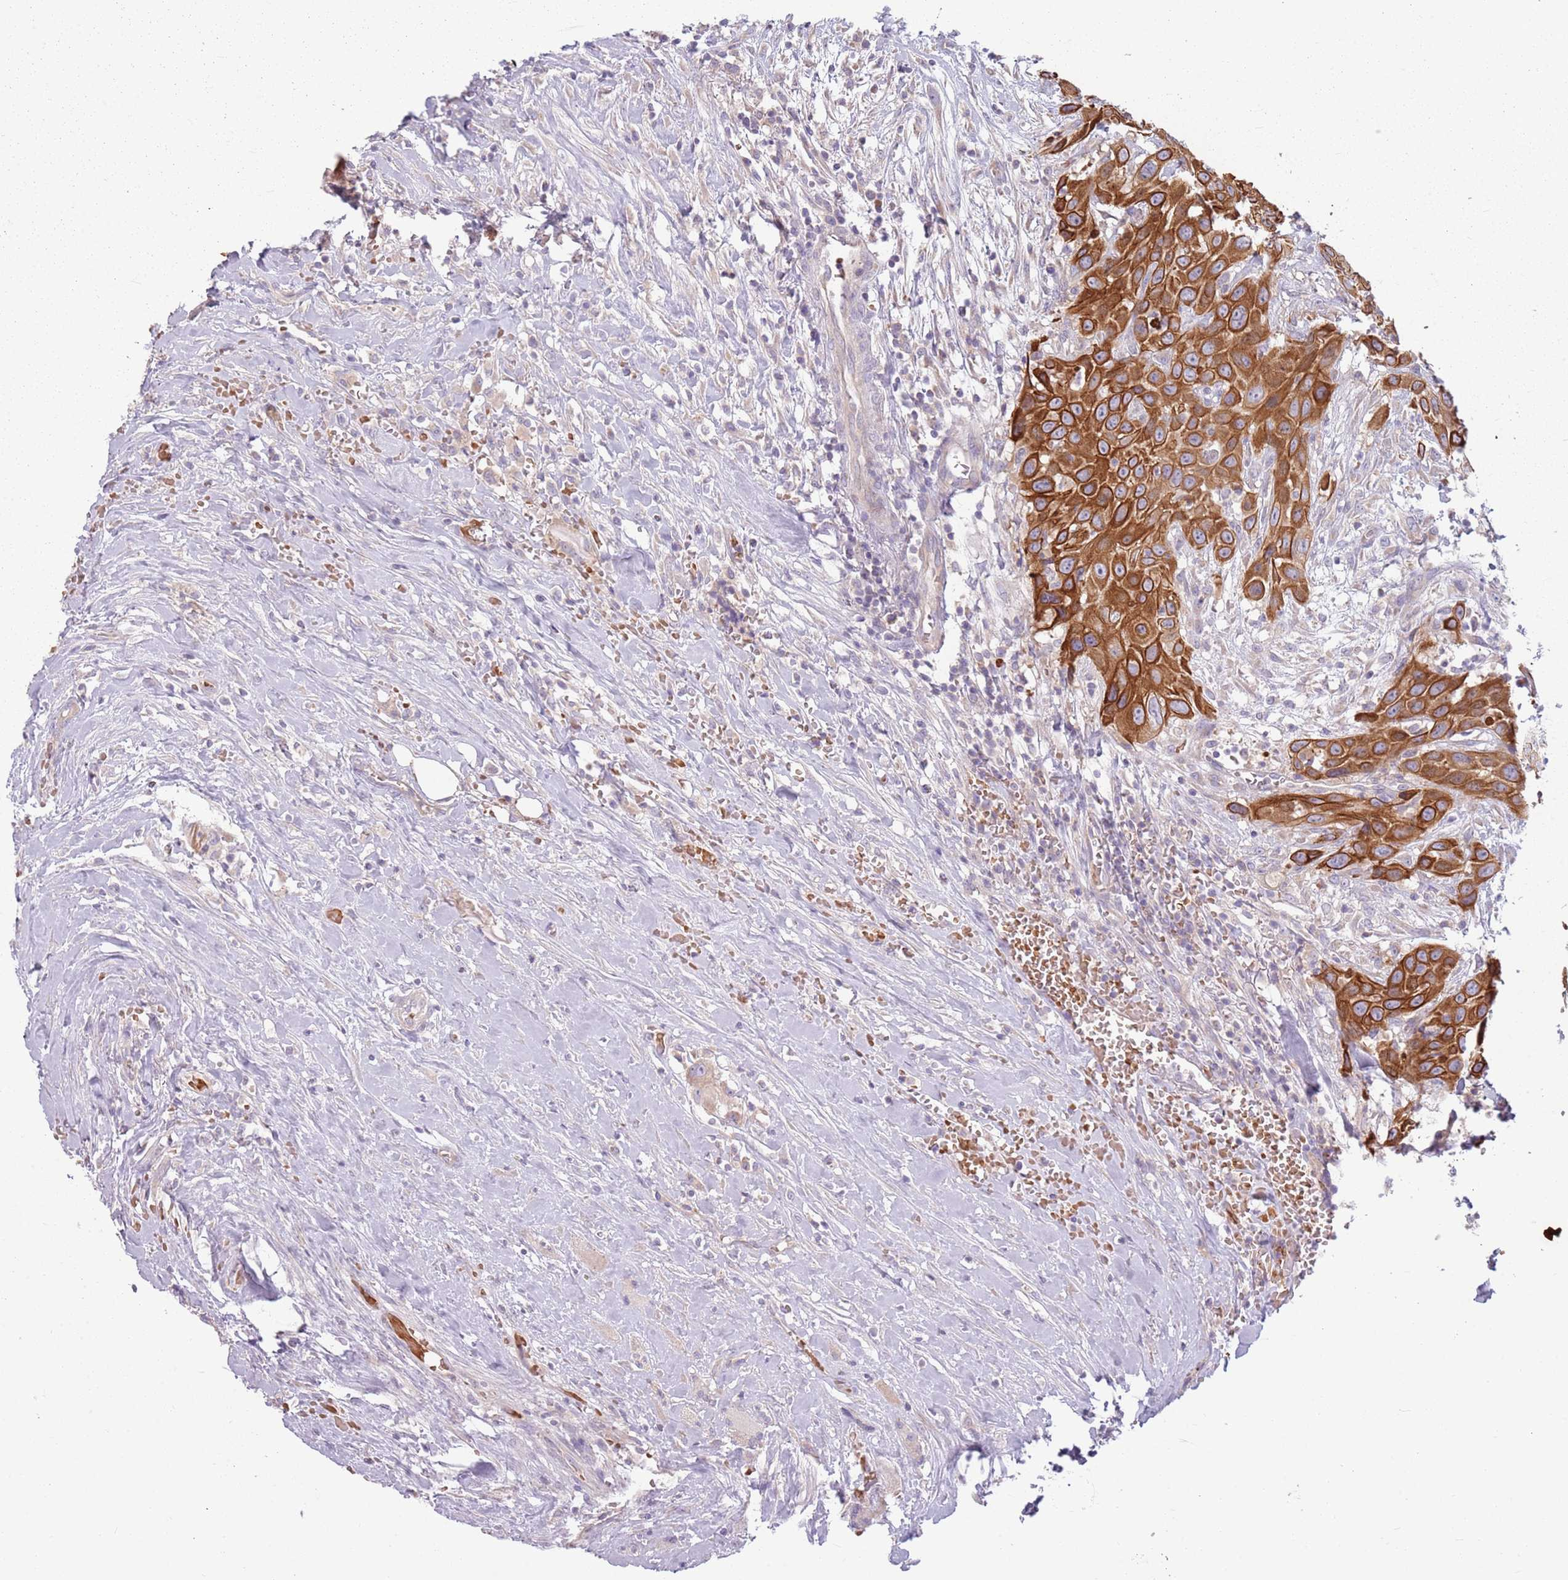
{"staining": {"intensity": "strong", "quantity": ">75%", "location": "cytoplasmic/membranous"}, "tissue": "head and neck cancer", "cell_type": "Tumor cells", "image_type": "cancer", "snomed": [{"axis": "morphology", "description": "Squamous cell carcinoma, NOS"}, {"axis": "topography", "description": "Head-Neck"}], "caption": "A histopathology image showing strong cytoplasmic/membranous staining in approximately >75% of tumor cells in head and neck cancer (squamous cell carcinoma), as visualized by brown immunohistochemical staining.", "gene": "HSPA14", "patient": {"sex": "male", "age": 81}}